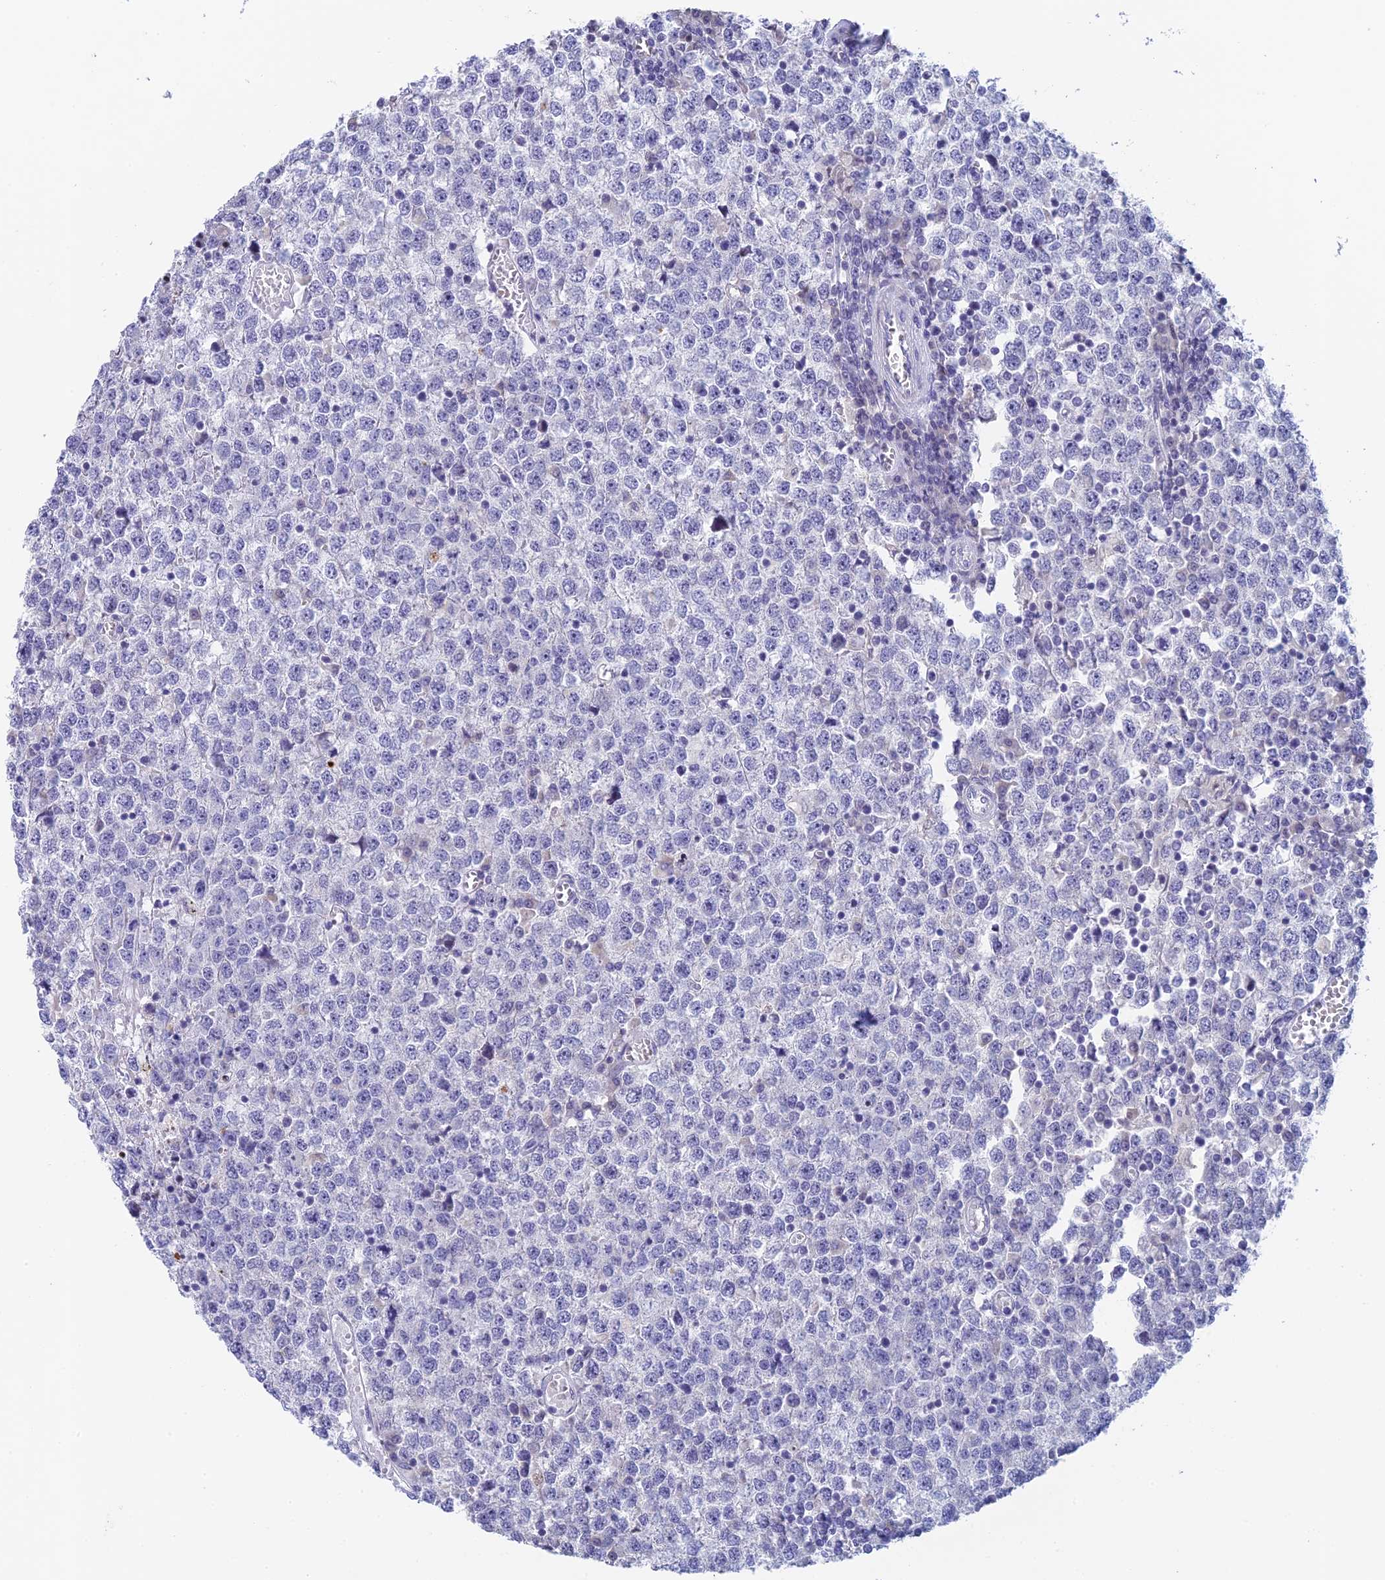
{"staining": {"intensity": "negative", "quantity": "none", "location": "none"}, "tissue": "testis cancer", "cell_type": "Tumor cells", "image_type": "cancer", "snomed": [{"axis": "morphology", "description": "Seminoma, NOS"}, {"axis": "topography", "description": "Testis"}], "caption": "Immunohistochemistry photomicrograph of testis cancer stained for a protein (brown), which demonstrates no staining in tumor cells.", "gene": "REXO5", "patient": {"sex": "male", "age": 65}}